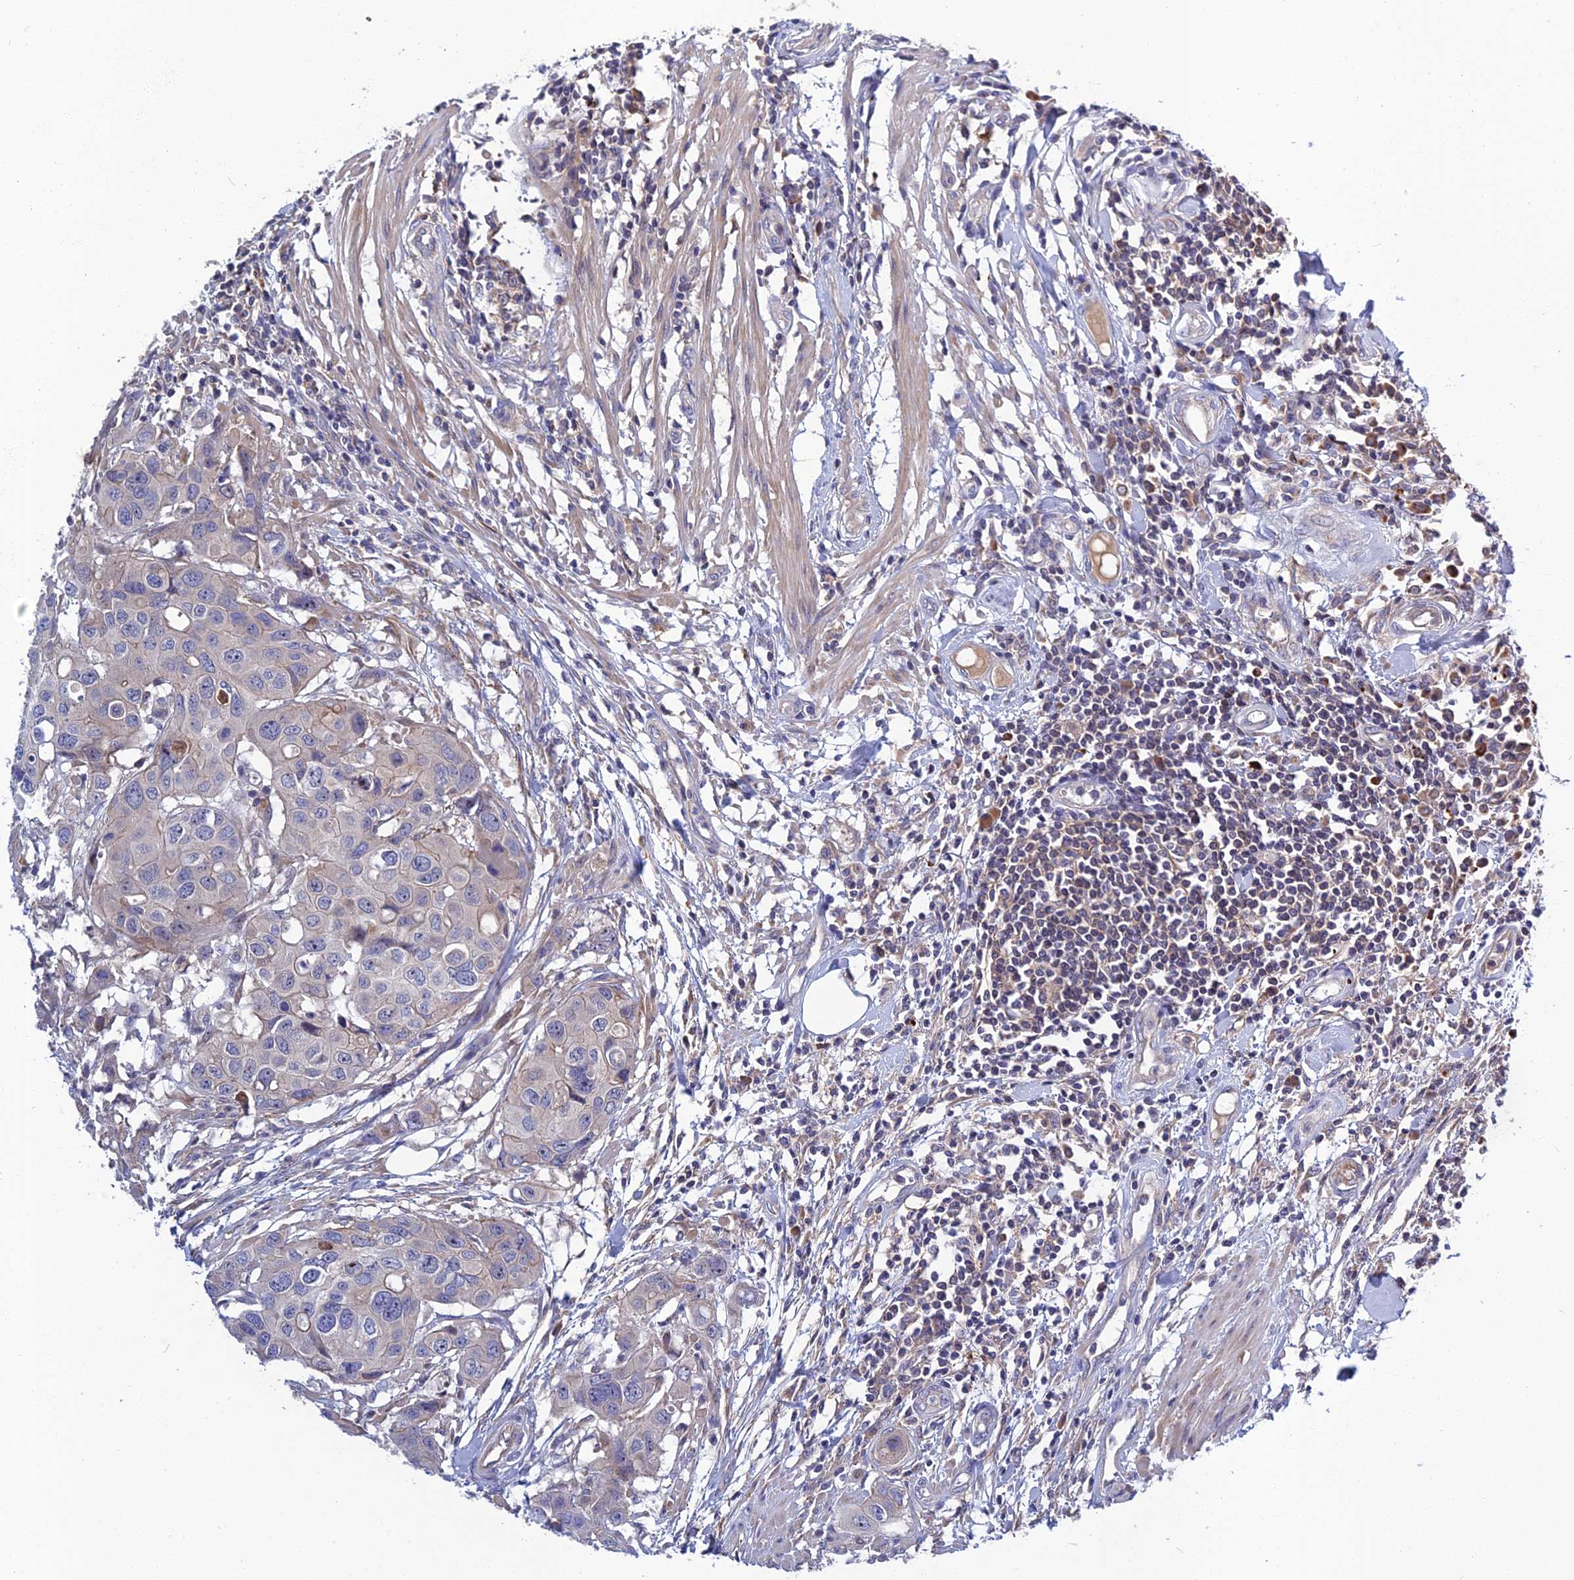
{"staining": {"intensity": "negative", "quantity": "none", "location": "none"}, "tissue": "colorectal cancer", "cell_type": "Tumor cells", "image_type": "cancer", "snomed": [{"axis": "morphology", "description": "Adenocarcinoma, NOS"}, {"axis": "topography", "description": "Colon"}], "caption": "Immunohistochemistry of human colorectal cancer shows no staining in tumor cells.", "gene": "CRACD", "patient": {"sex": "male", "age": 77}}